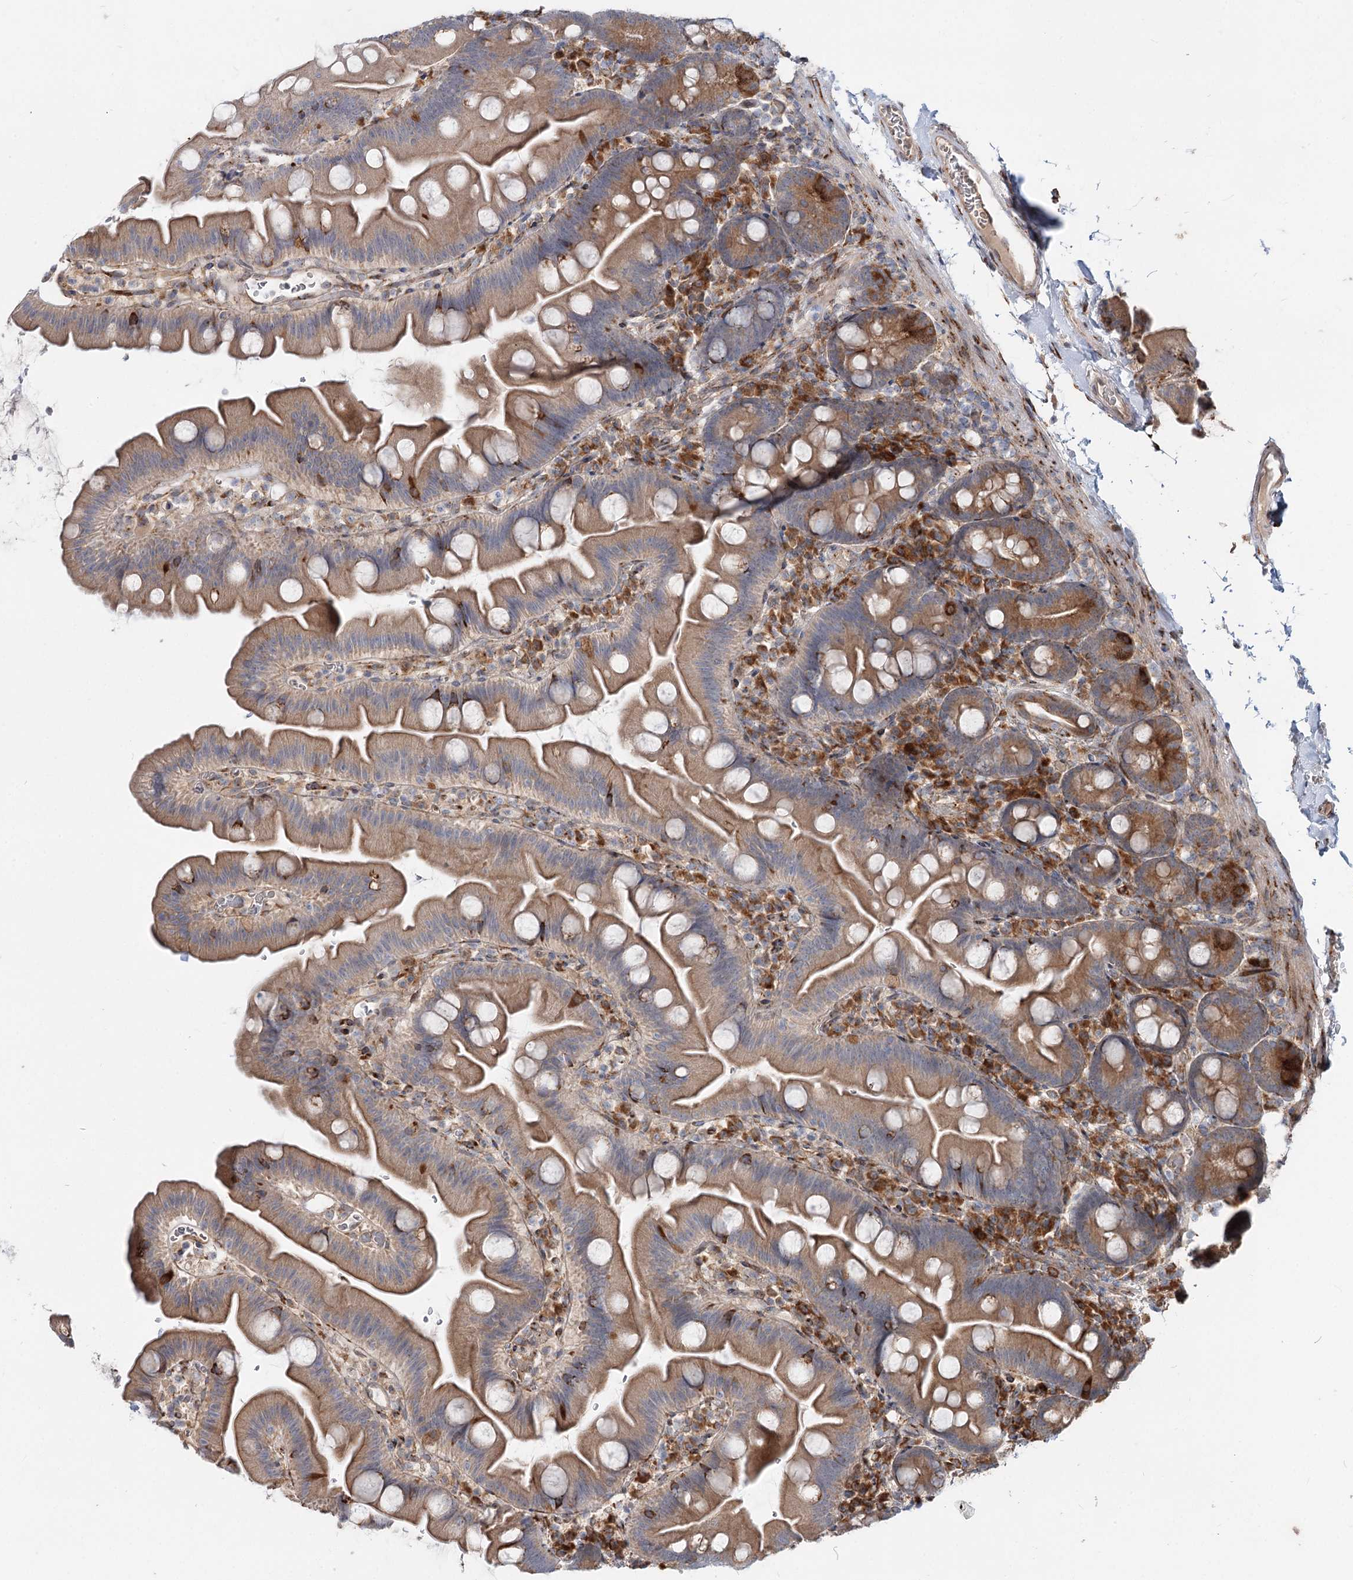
{"staining": {"intensity": "moderate", "quantity": "25%-75%", "location": "cytoplasmic/membranous"}, "tissue": "small intestine", "cell_type": "Glandular cells", "image_type": "normal", "snomed": [{"axis": "morphology", "description": "Normal tissue, NOS"}, {"axis": "topography", "description": "Small intestine"}], "caption": "Immunohistochemistry (IHC) photomicrograph of unremarkable human small intestine stained for a protein (brown), which reveals medium levels of moderate cytoplasmic/membranous expression in about 25%-75% of glandular cells.", "gene": "SPART", "patient": {"sex": "female", "age": 68}}